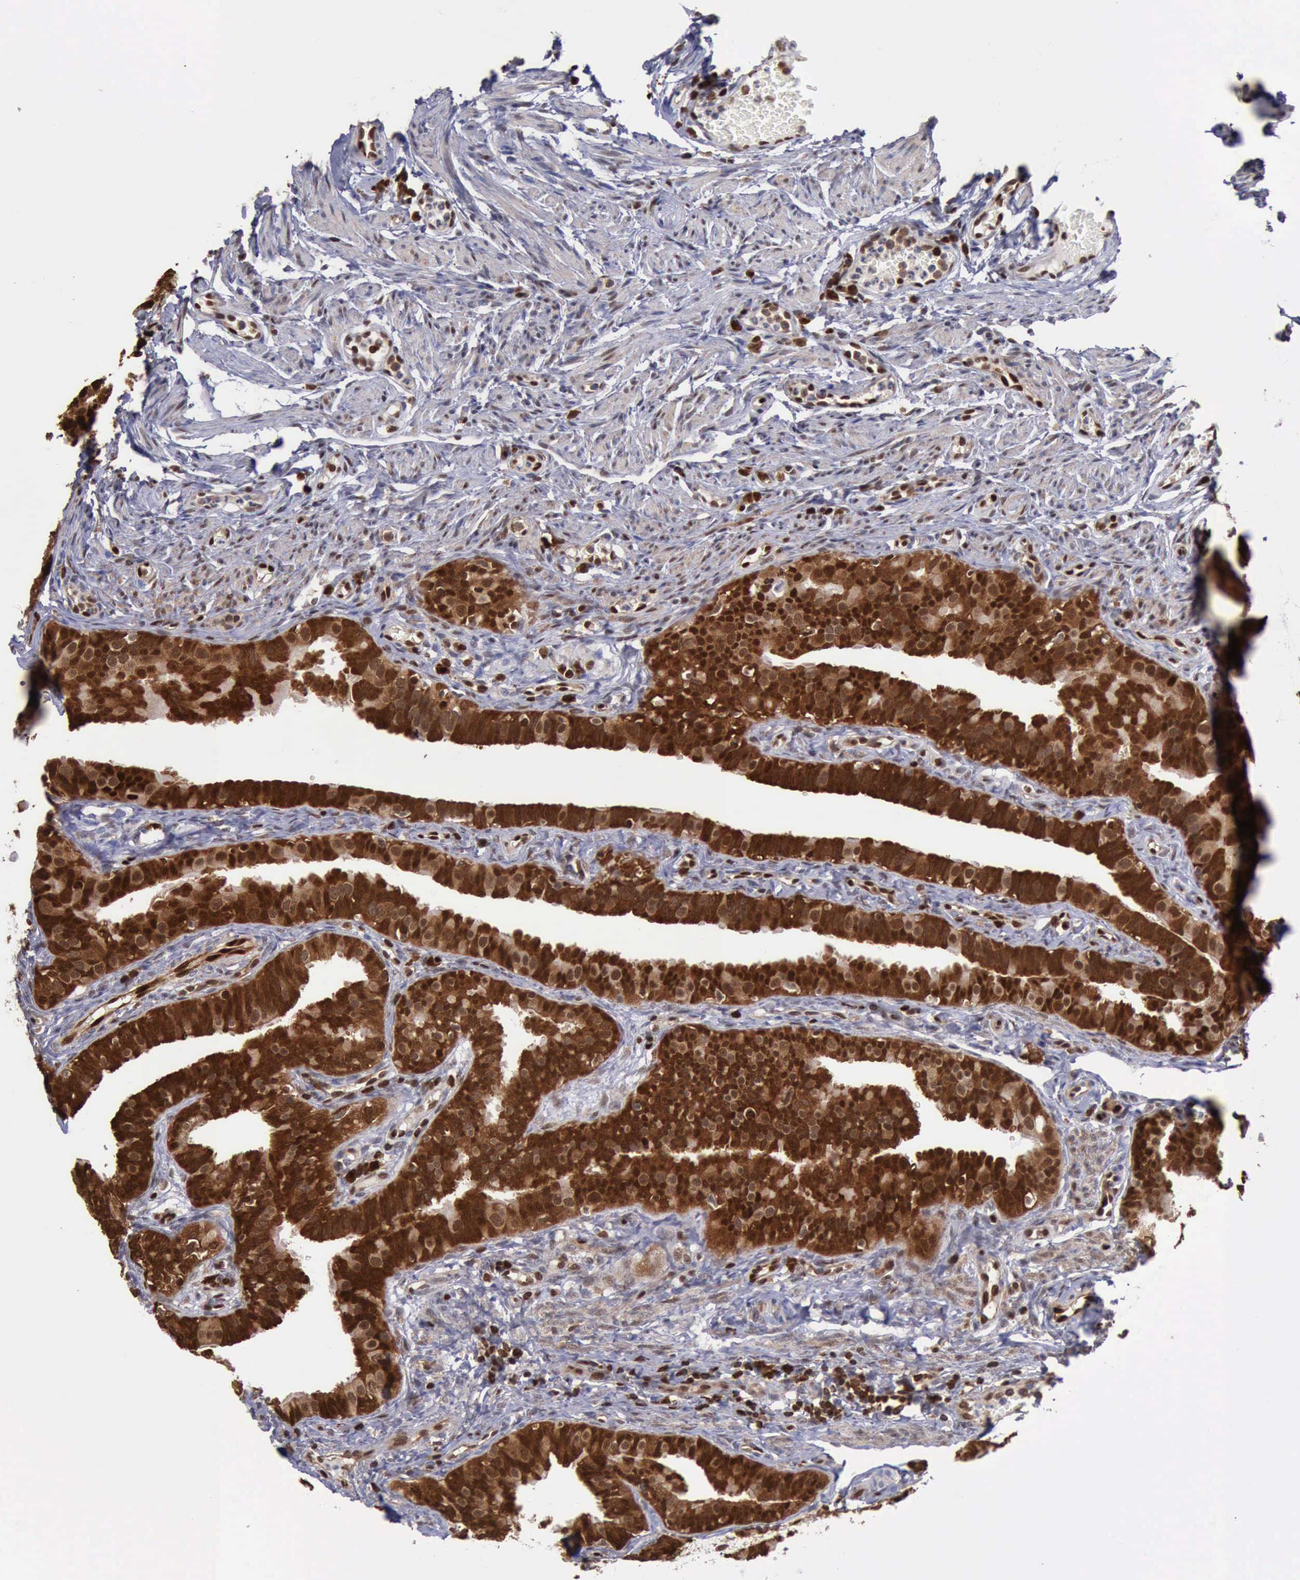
{"staining": {"intensity": "strong", "quantity": ">75%", "location": "cytoplasmic/membranous,nuclear"}, "tissue": "fallopian tube", "cell_type": "Glandular cells", "image_type": "normal", "snomed": [{"axis": "morphology", "description": "Normal tissue, NOS"}, {"axis": "topography", "description": "Fallopian tube"}, {"axis": "topography", "description": "Ovary"}], "caption": "This is a micrograph of immunohistochemistry (IHC) staining of unremarkable fallopian tube, which shows strong staining in the cytoplasmic/membranous,nuclear of glandular cells.", "gene": "PDCD4", "patient": {"sex": "female", "age": 51}}